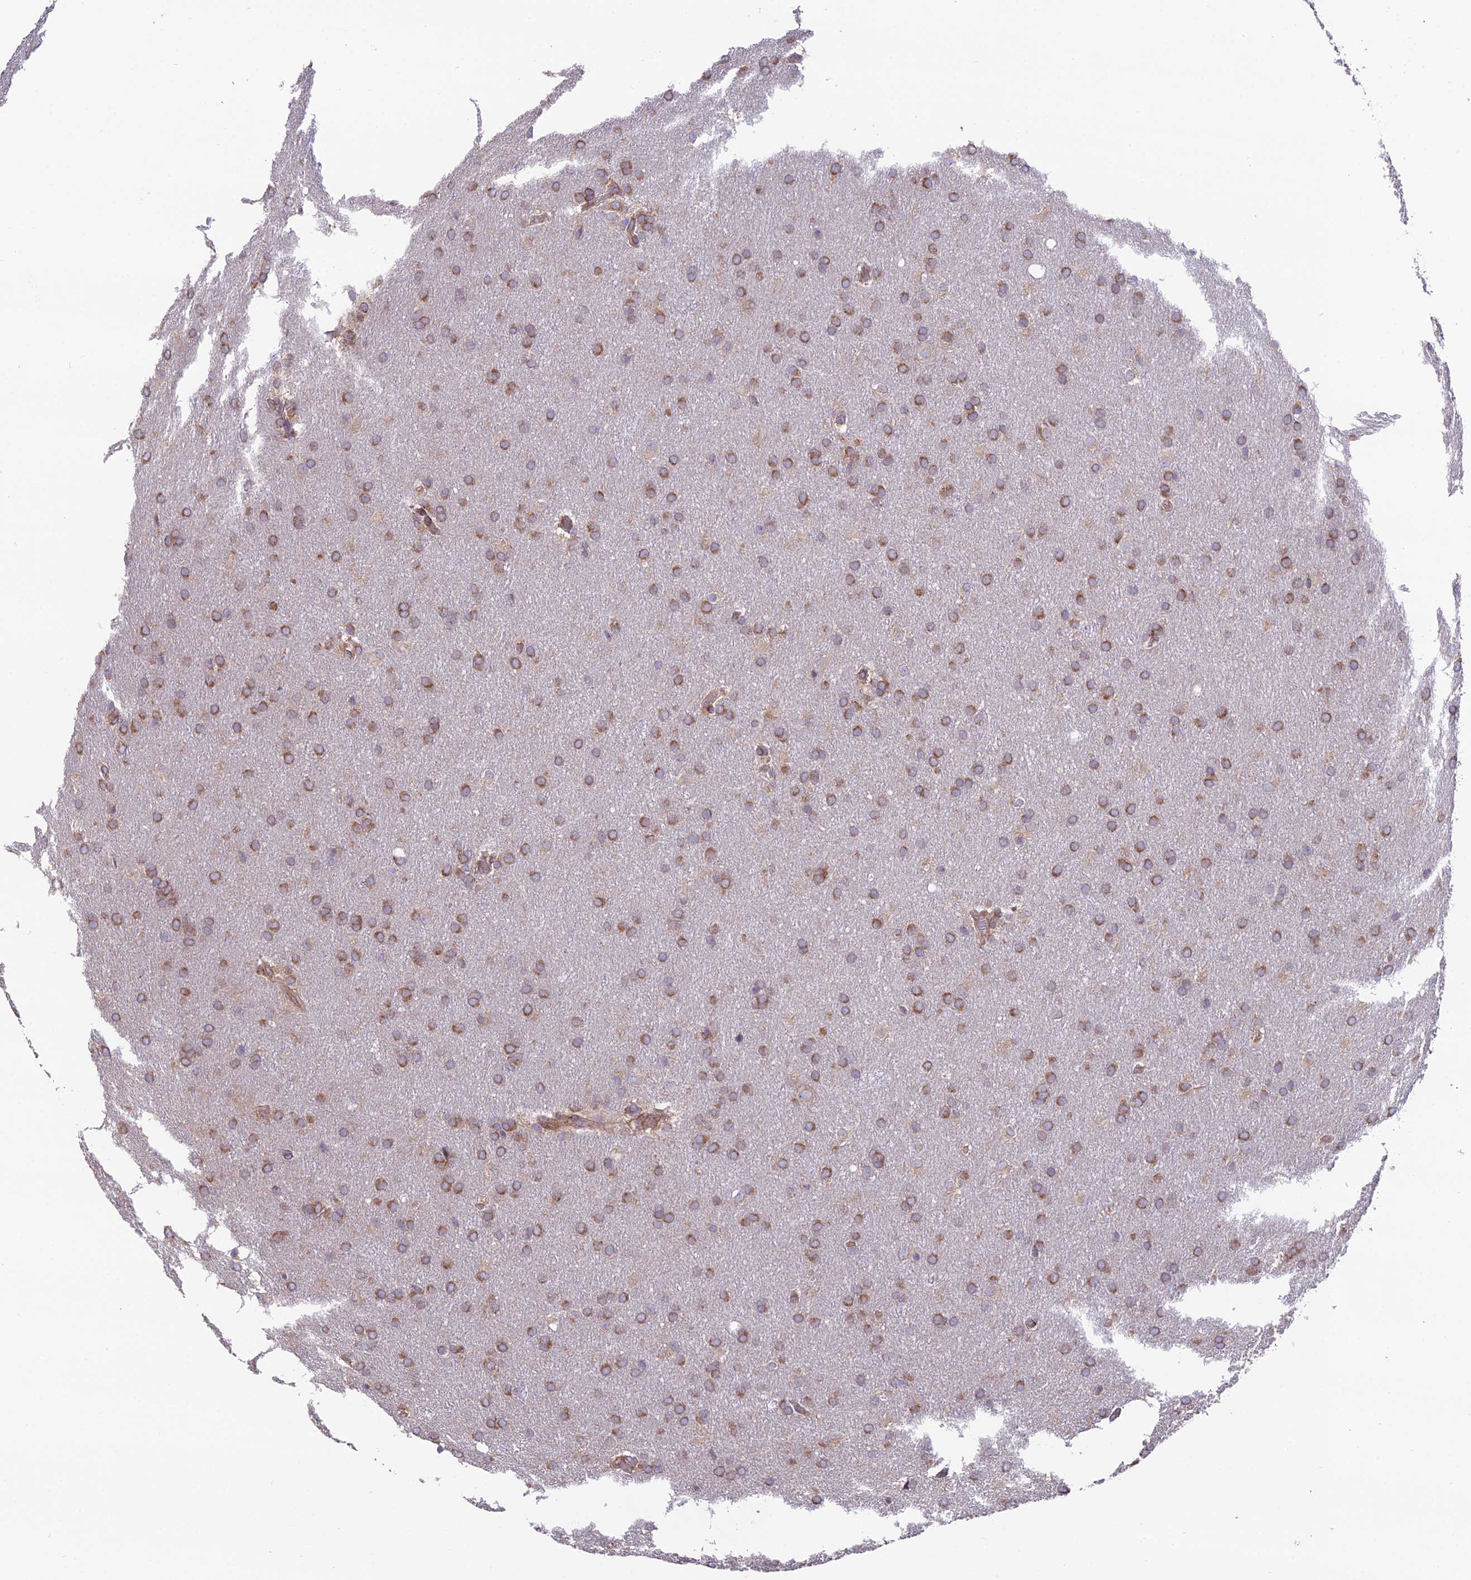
{"staining": {"intensity": "moderate", "quantity": ">75%", "location": "cytoplasmic/membranous"}, "tissue": "glioma", "cell_type": "Tumor cells", "image_type": "cancer", "snomed": [{"axis": "morphology", "description": "Glioma, malignant, Low grade"}, {"axis": "topography", "description": "Brain"}], "caption": "Immunohistochemical staining of glioma reveals moderate cytoplasmic/membranous protein positivity in approximately >75% of tumor cells.", "gene": "BLOC1S4", "patient": {"sex": "female", "age": 32}}